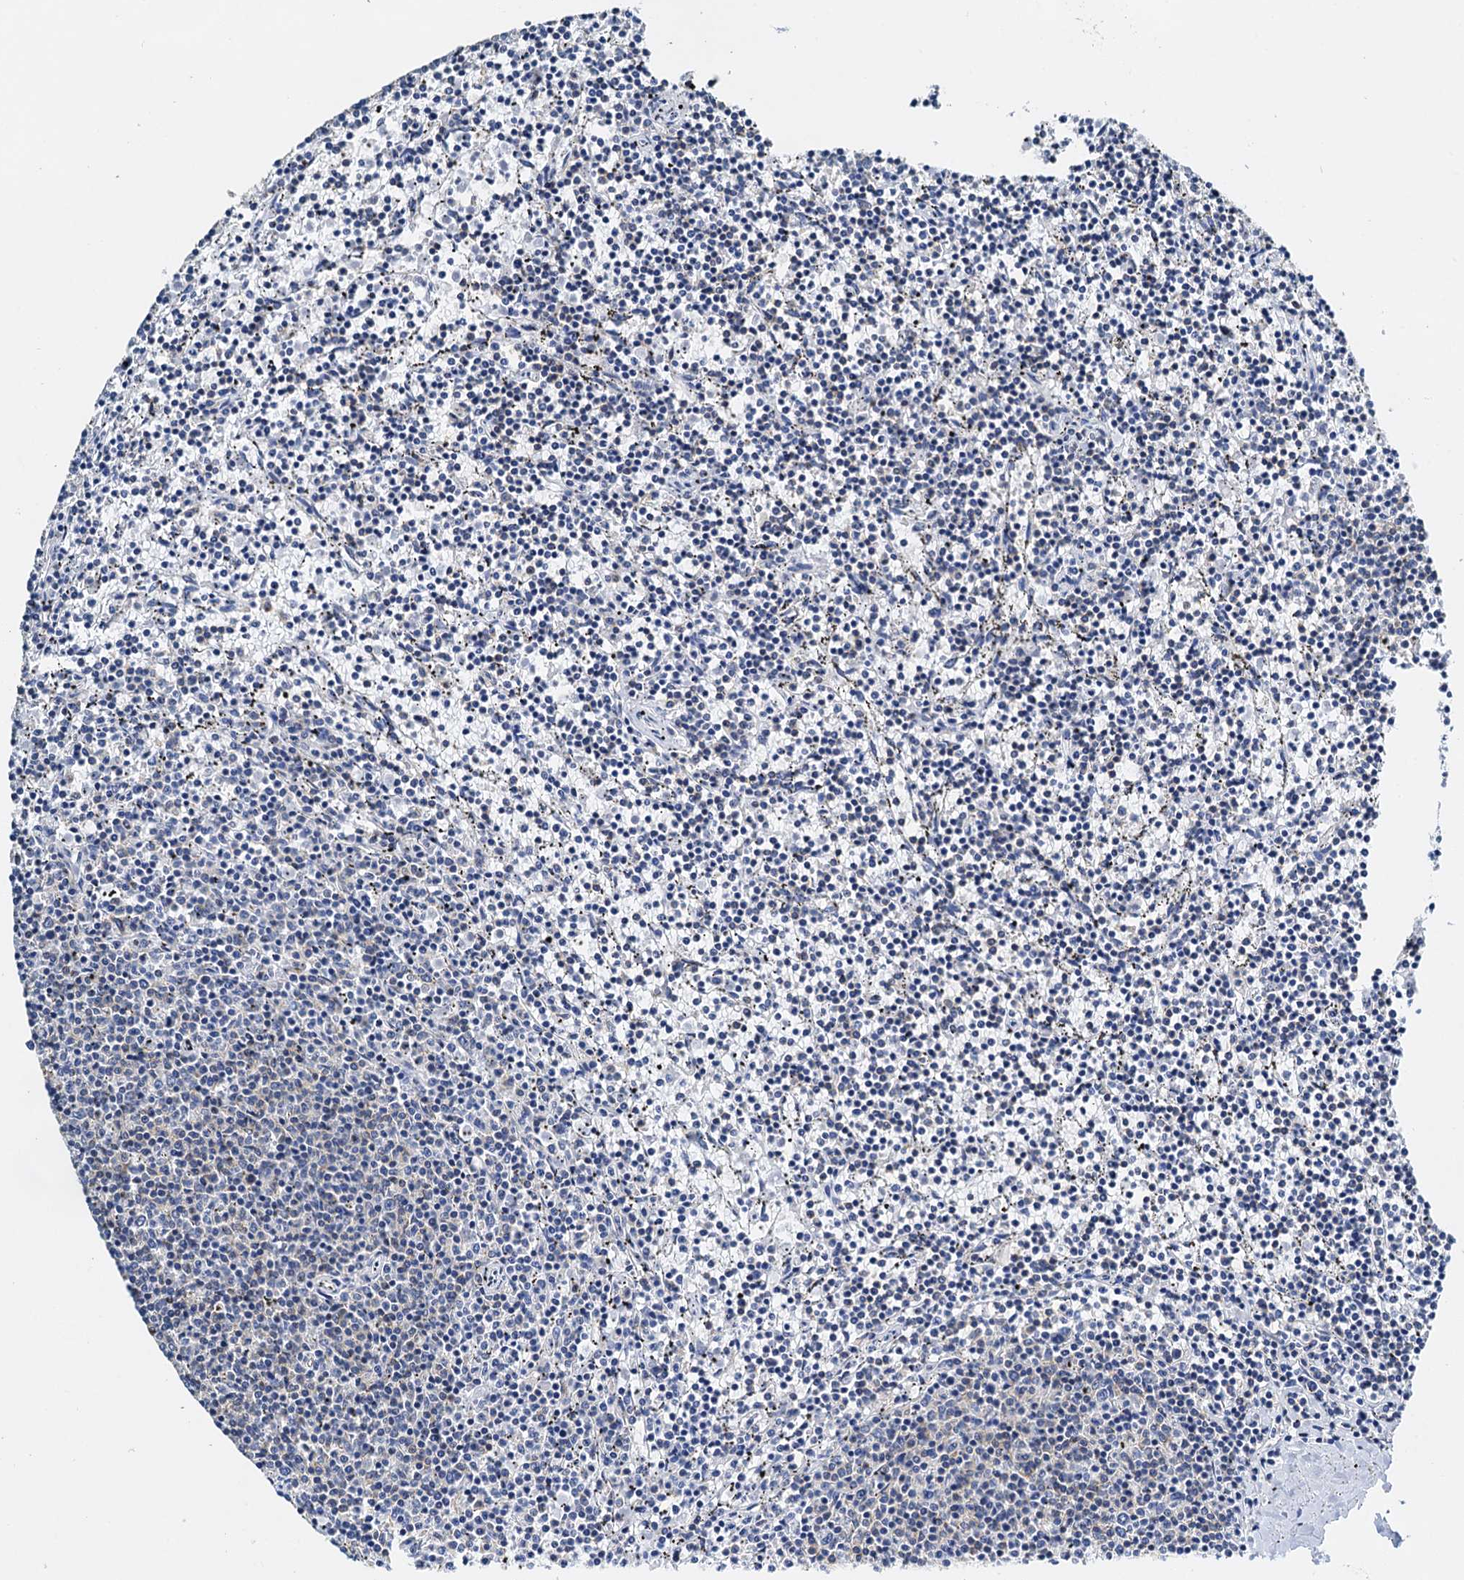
{"staining": {"intensity": "negative", "quantity": "none", "location": "none"}, "tissue": "lymphoma", "cell_type": "Tumor cells", "image_type": "cancer", "snomed": [{"axis": "morphology", "description": "Malignant lymphoma, non-Hodgkin's type, Low grade"}, {"axis": "topography", "description": "Spleen"}], "caption": "Tumor cells are negative for protein expression in human lymphoma.", "gene": "SLTM", "patient": {"sex": "female", "age": 50}}